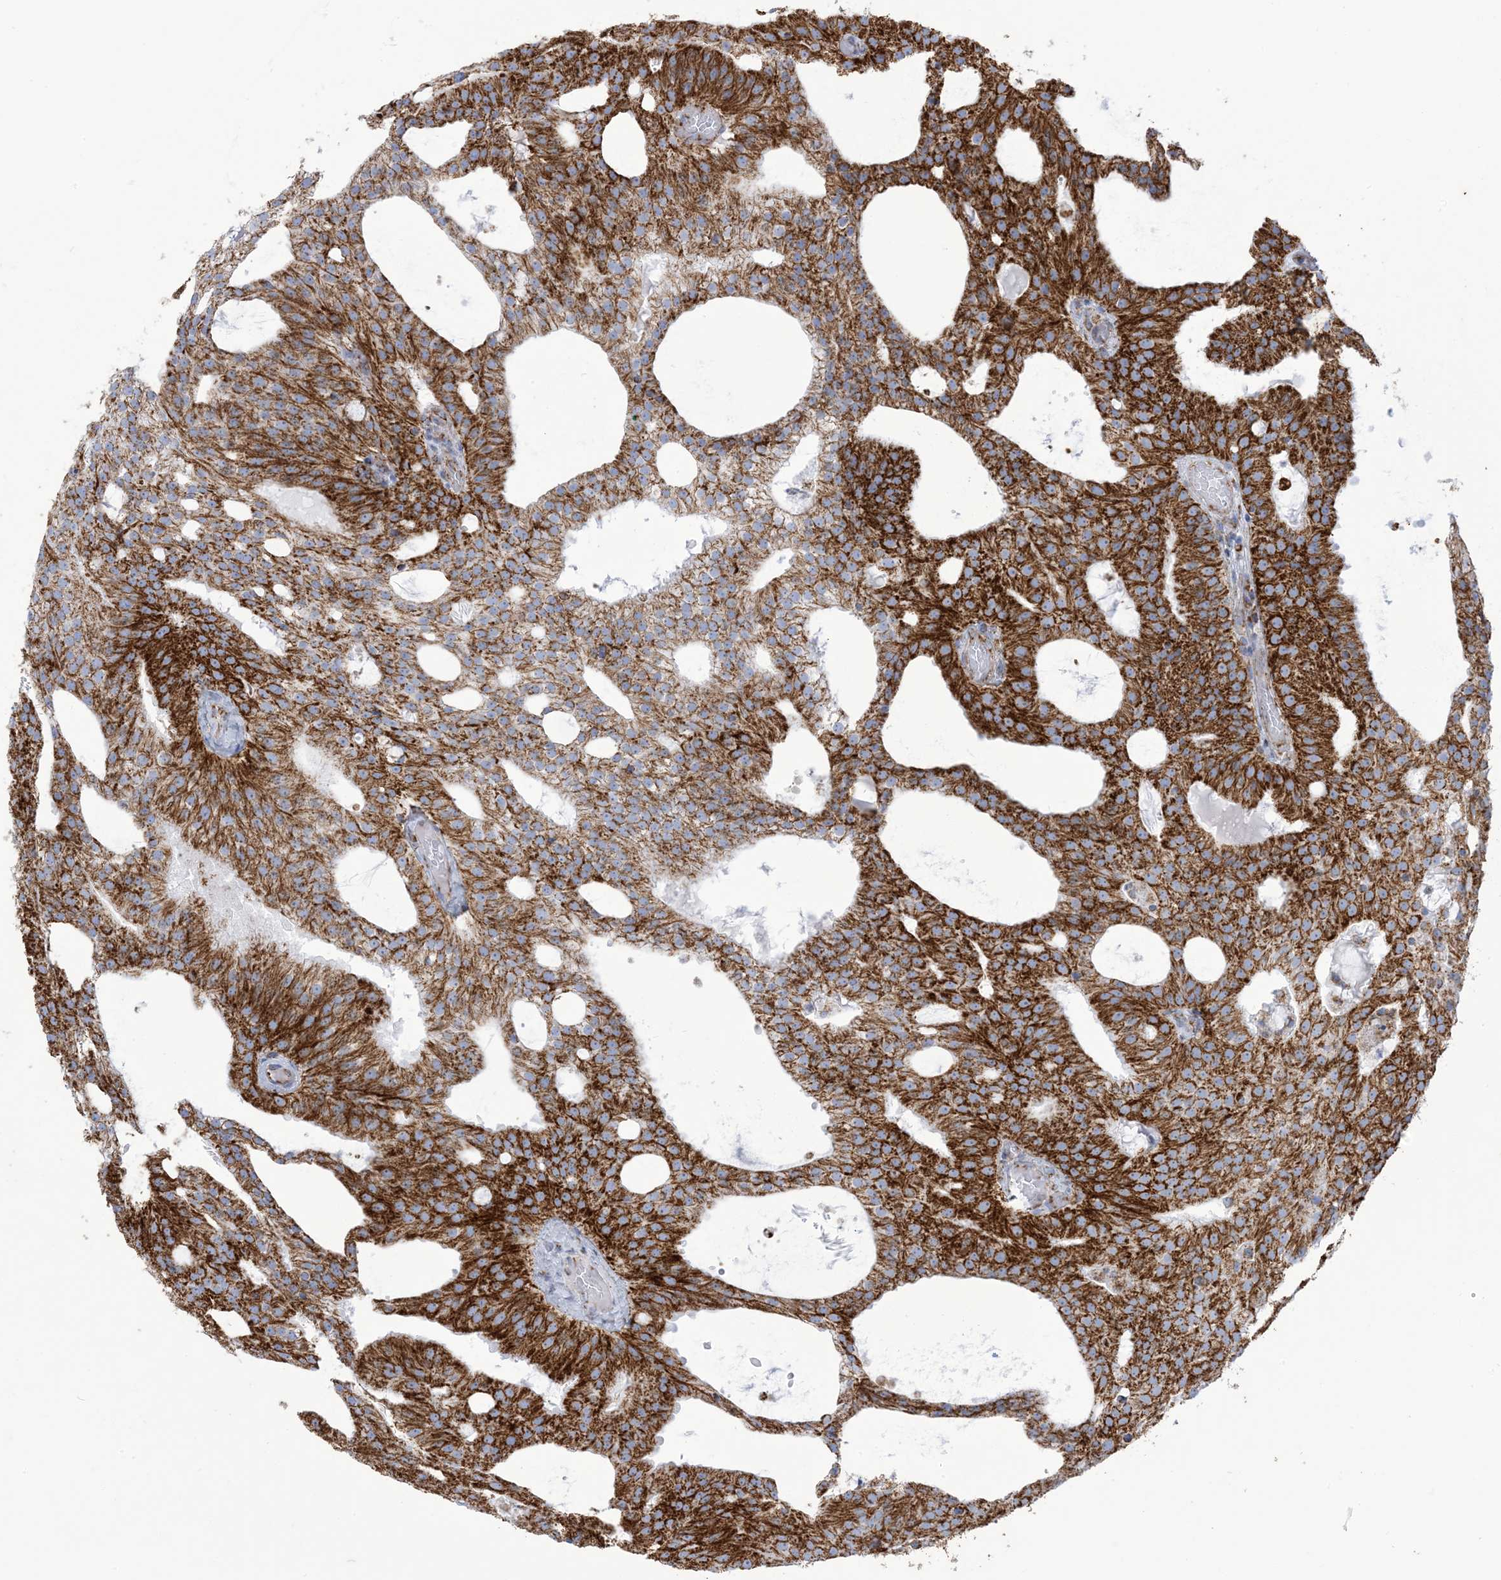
{"staining": {"intensity": "strong", "quantity": ">75%", "location": "cytoplasmic/membranous"}, "tissue": "prostate cancer", "cell_type": "Tumor cells", "image_type": "cancer", "snomed": [{"axis": "morphology", "description": "Adenocarcinoma, Medium grade"}, {"axis": "topography", "description": "Prostate"}], "caption": "Immunohistochemical staining of prostate medium-grade adenocarcinoma displays high levels of strong cytoplasmic/membranous protein expression in approximately >75% of tumor cells.", "gene": "SAMM50", "patient": {"sex": "male", "age": 88}}